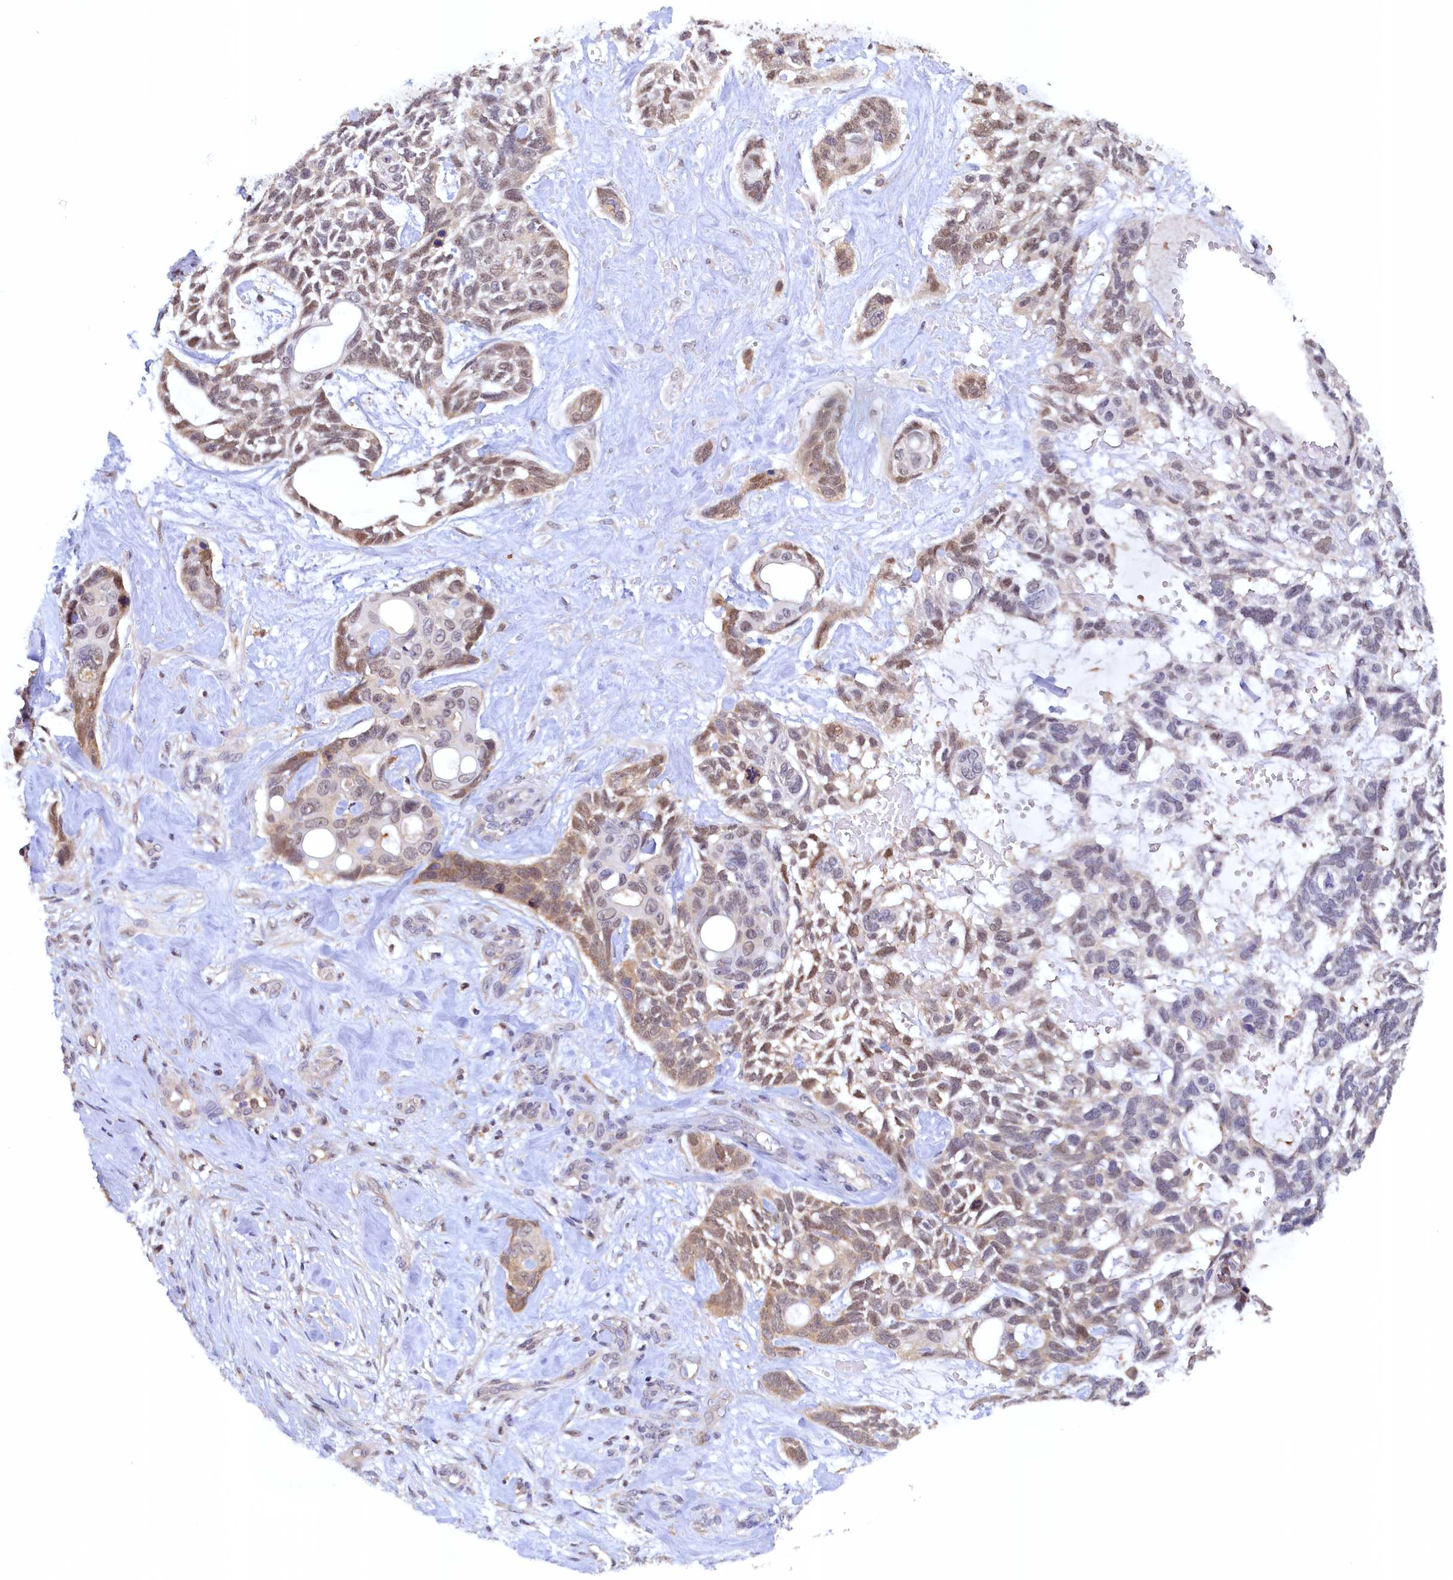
{"staining": {"intensity": "moderate", "quantity": "25%-75%", "location": "nuclear"}, "tissue": "skin cancer", "cell_type": "Tumor cells", "image_type": "cancer", "snomed": [{"axis": "morphology", "description": "Basal cell carcinoma"}, {"axis": "topography", "description": "Skin"}], "caption": "A photomicrograph of human basal cell carcinoma (skin) stained for a protein displays moderate nuclear brown staining in tumor cells.", "gene": "PAAF1", "patient": {"sex": "male", "age": 88}}